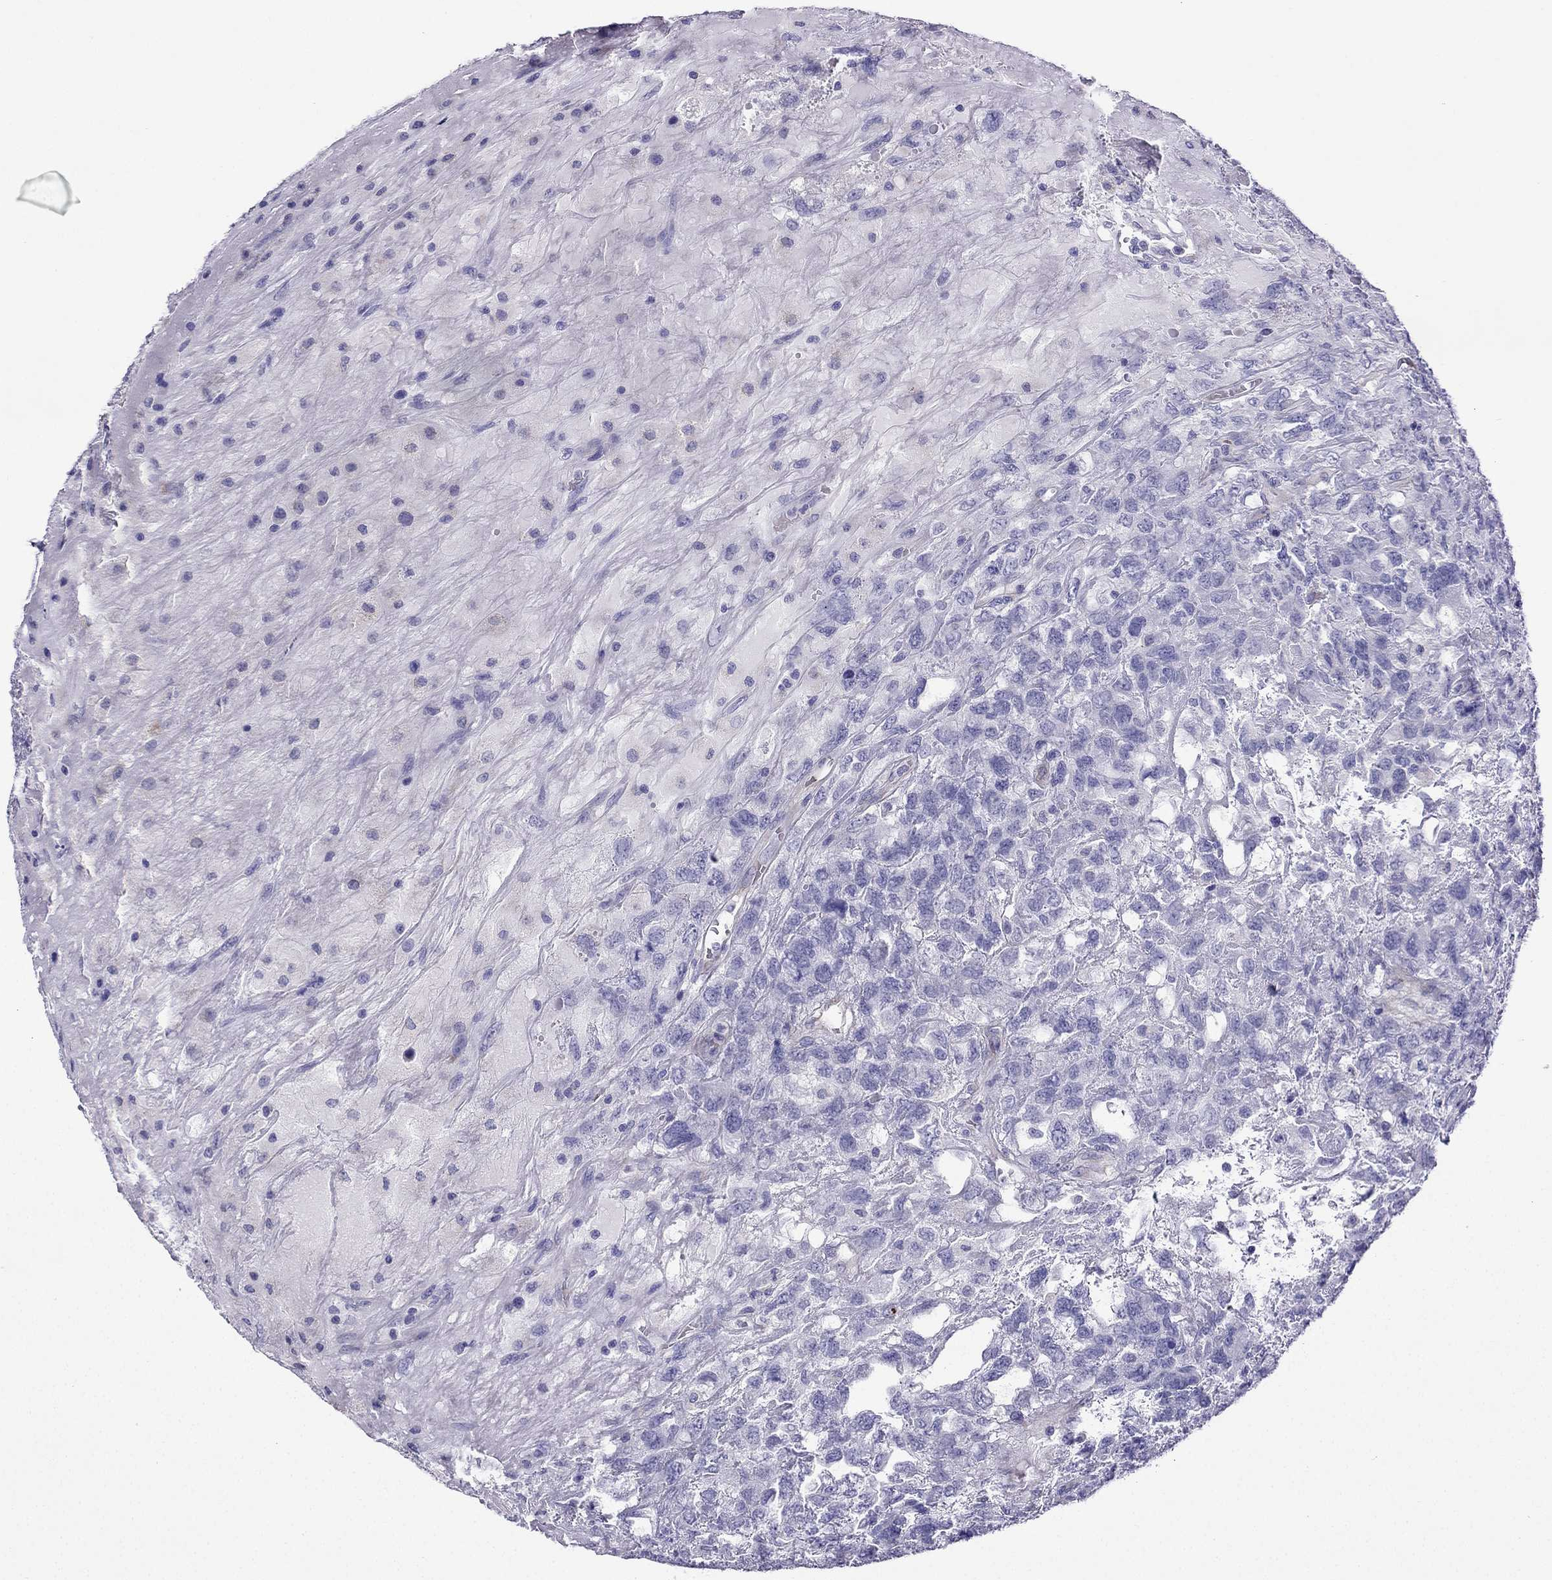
{"staining": {"intensity": "negative", "quantity": "none", "location": "none"}, "tissue": "testis cancer", "cell_type": "Tumor cells", "image_type": "cancer", "snomed": [{"axis": "morphology", "description": "Seminoma, NOS"}, {"axis": "topography", "description": "Testis"}], "caption": "Tumor cells show no significant staining in testis cancer.", "gene": "KIF5A", "patient": {"sex": "male", "age": 52}}